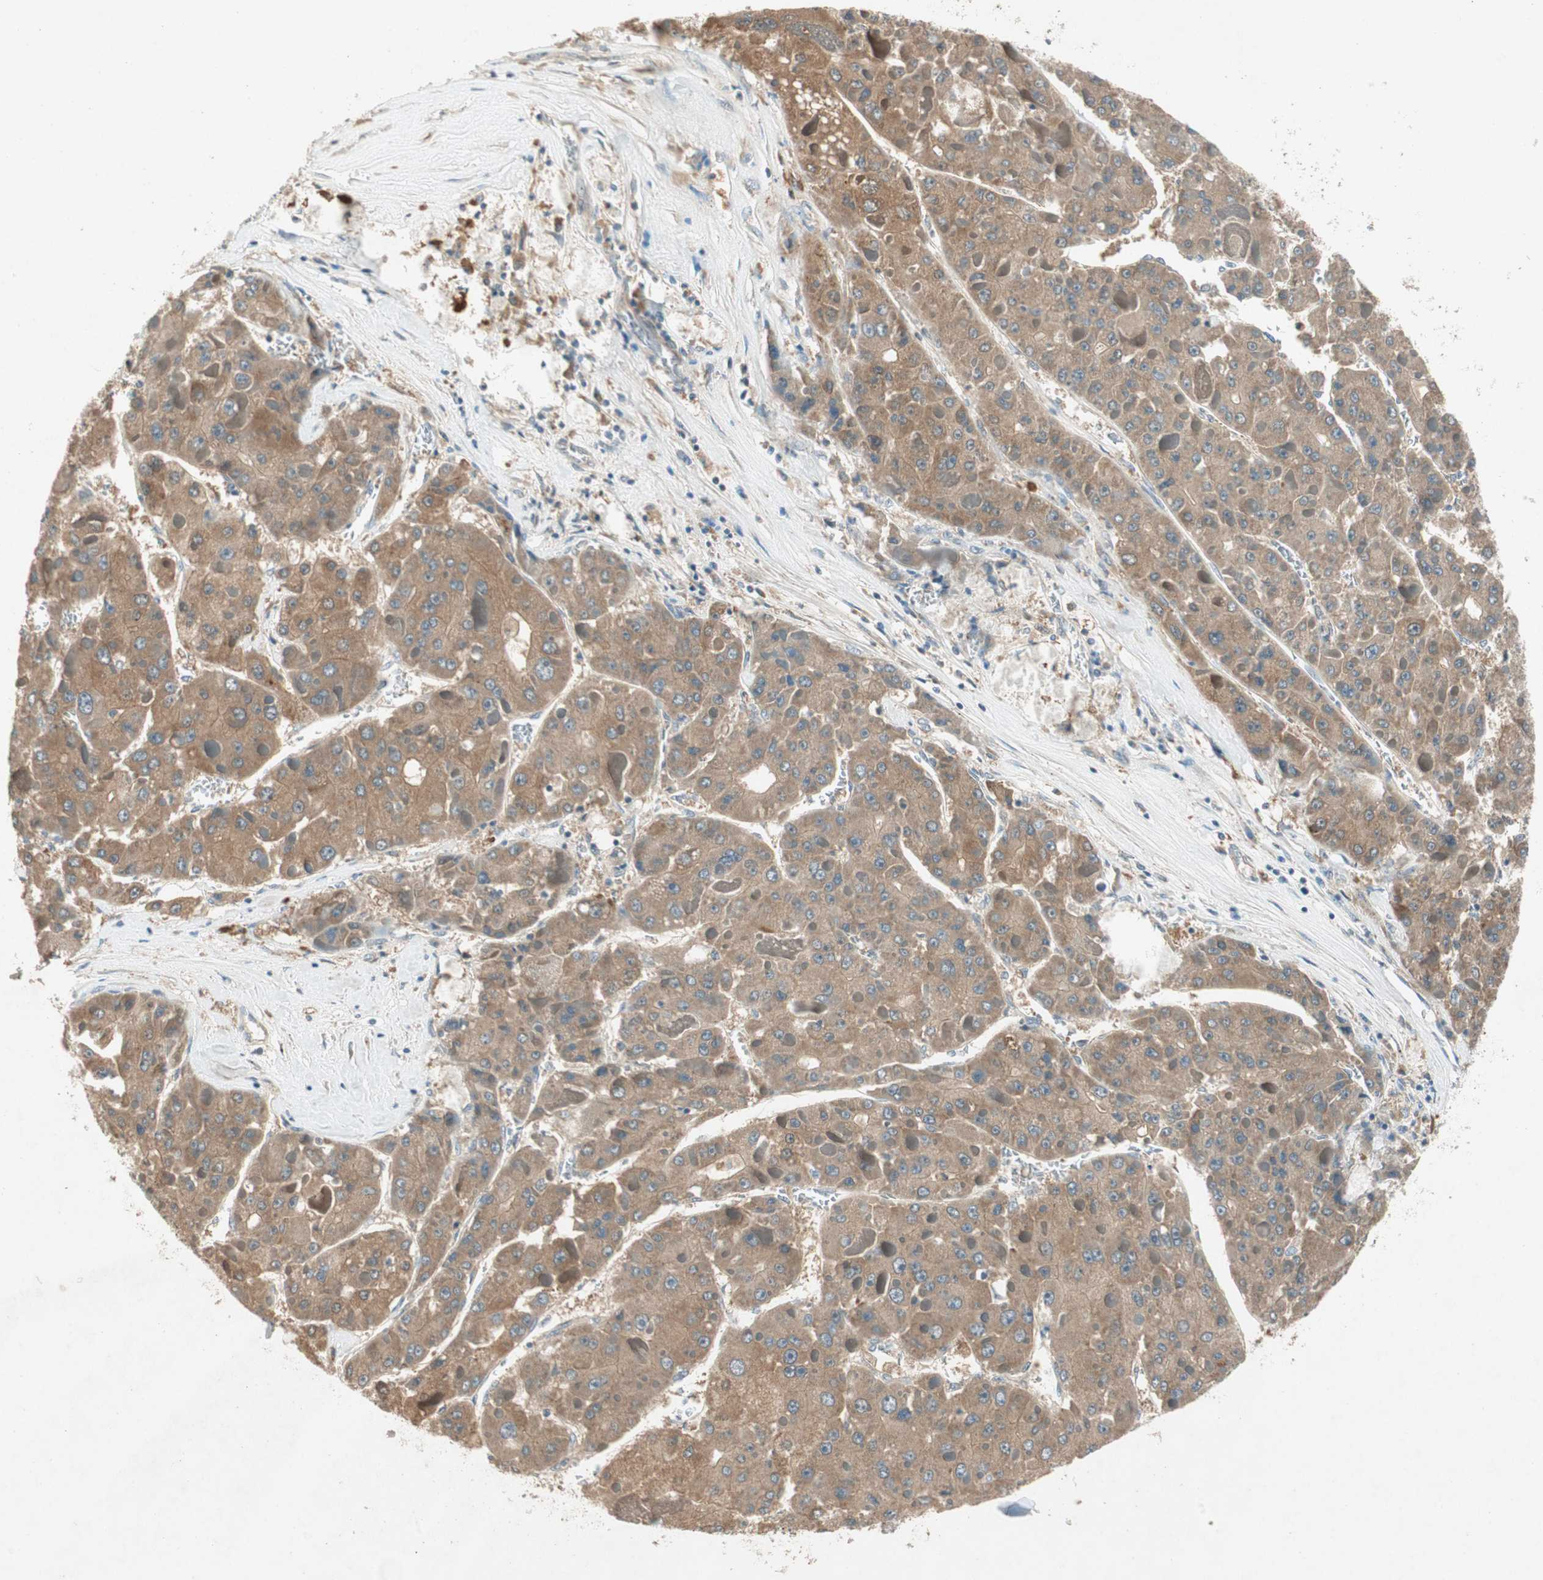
{"staining": {"intensity": "moderate", "quantity": ">75%", "location": "cytoplasmic/membranous"}, "tissue": "liver cancer", "cell_type": "Tumor cells", "image_type": "cancer", "snomed": [{"axis": "morphology", "description": "Carcinoma, Hepatocellular, NOS"}, {"axis": "topography", "description": "Liver"}], "caption": "Brown immunohistochemical staining in liver hepatocellular carcinoma demonstrates moderate cytoplasmic/membranous positivity in approximately >75% of tumor cells.", "gene": "NCLN", "patient": {"sex": "female", "age": 73}}